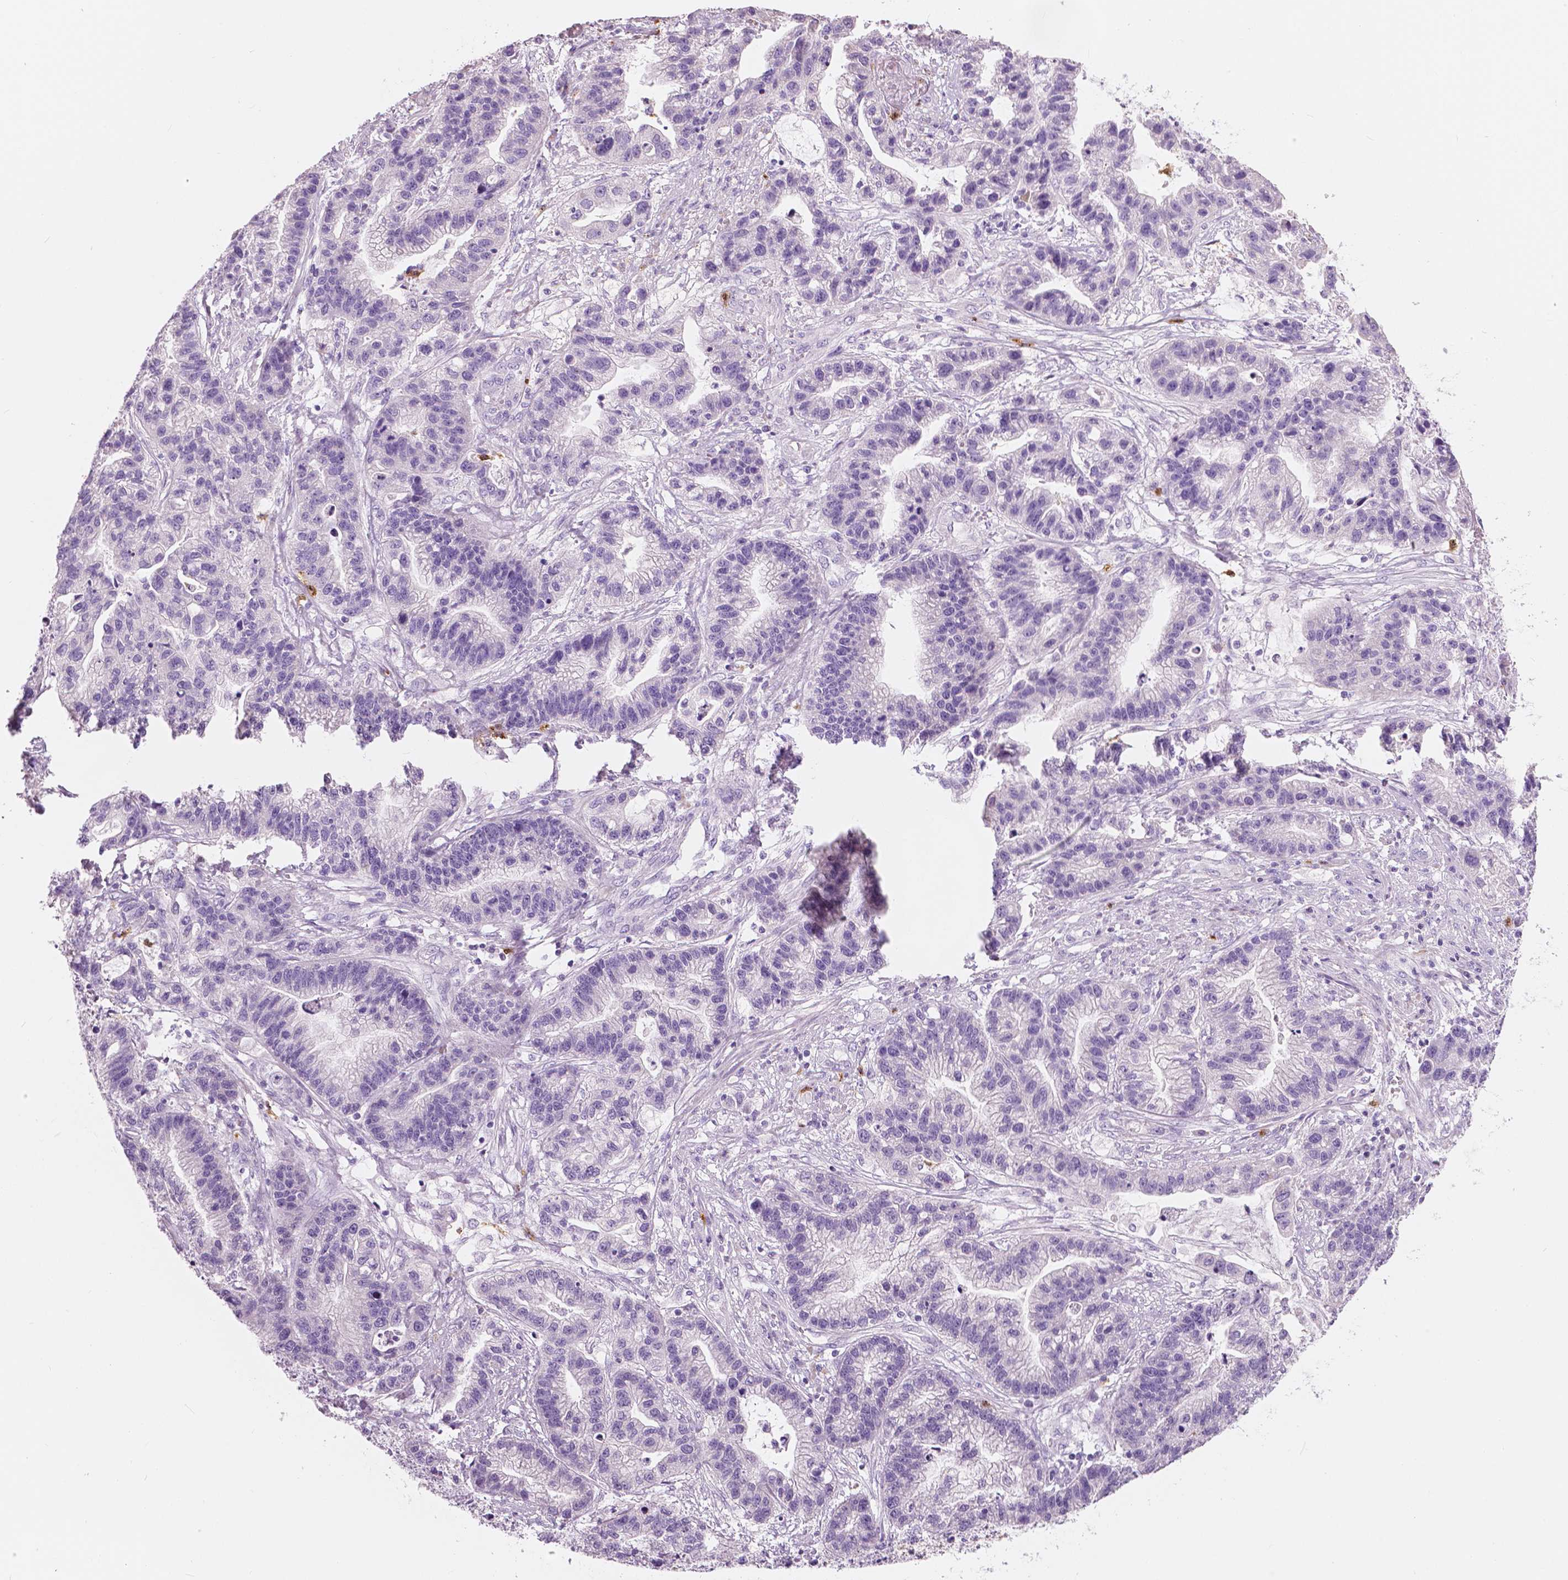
{"staining": {"intensity": "negative", "quantity": "none", "location": "none"}, "tissue": "stomach cancer", "cell_type": "Tumor cells", "image_type": "cancer", "snomed": [{"axis": "morphology", "description": "Adenocarcinoma, NOS"}, {"axis": "topography", "description": "Stomach"}], "caption": "Immunohistochemical staining of human adenocarcinoma (stomach) demonstrates no significant staining in tumor cells.", "gene": "CXCR2", "patient": {"sex": "male", "age": 83}}